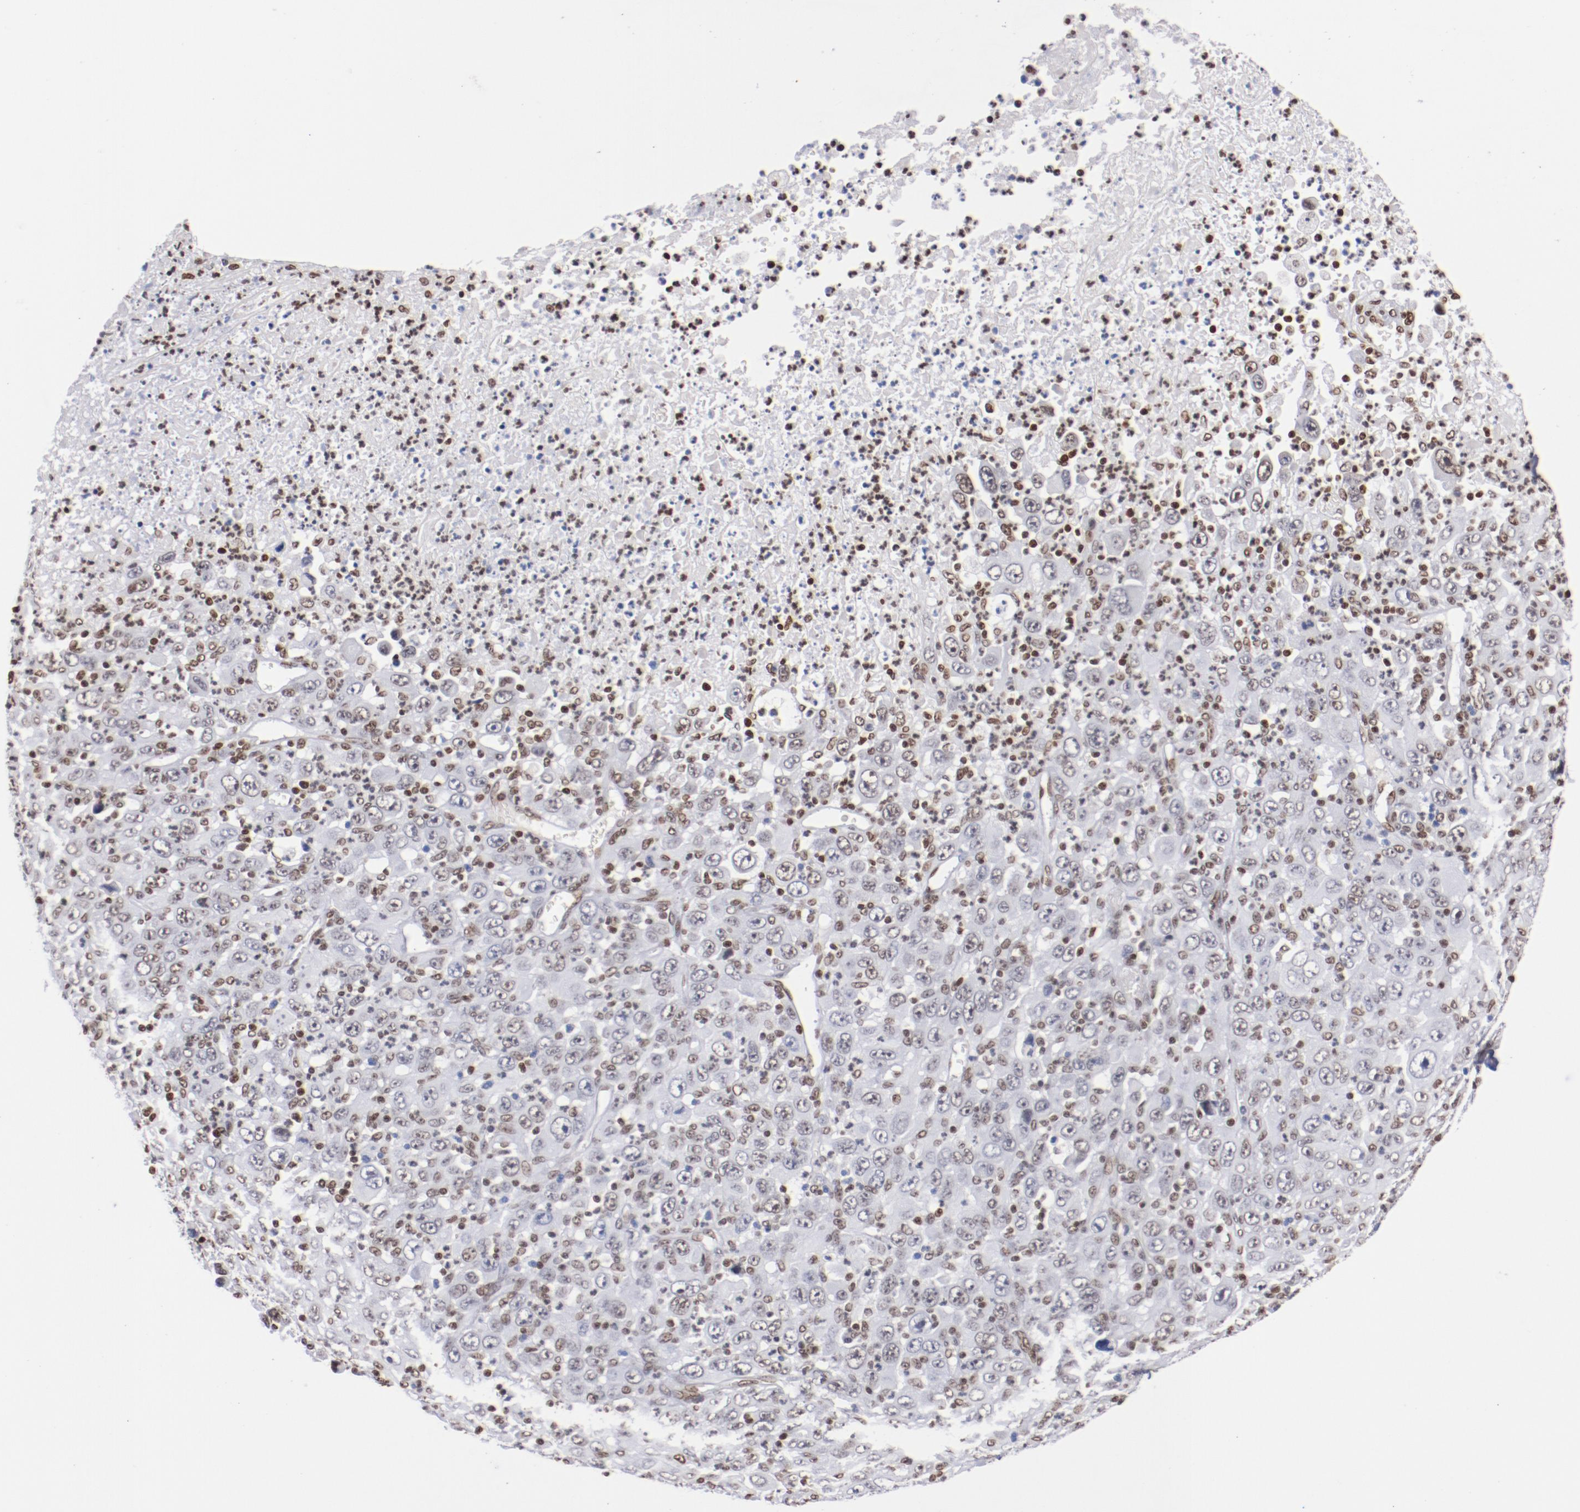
{"staining": {"intensity": "moderate", "quantity": ">75%", "location": "nuclear"}, "tissue": "melanoma", "cell_type": "Tumor cells", "image_type": "cancer", "snomed": [{"axis": "morphology", "description": "Malignant melanoma, Metastatic site"}, {"axis": "topography", "description": "Skin"}], "caption": "An IHC photomicrograph of tumor tissue is shown. Protein staining in brown shows moderate nuclear positivity in melanoma within tumor cells.", "gene": "IFI16", "patient": {"sex": "female", "age": 56}}